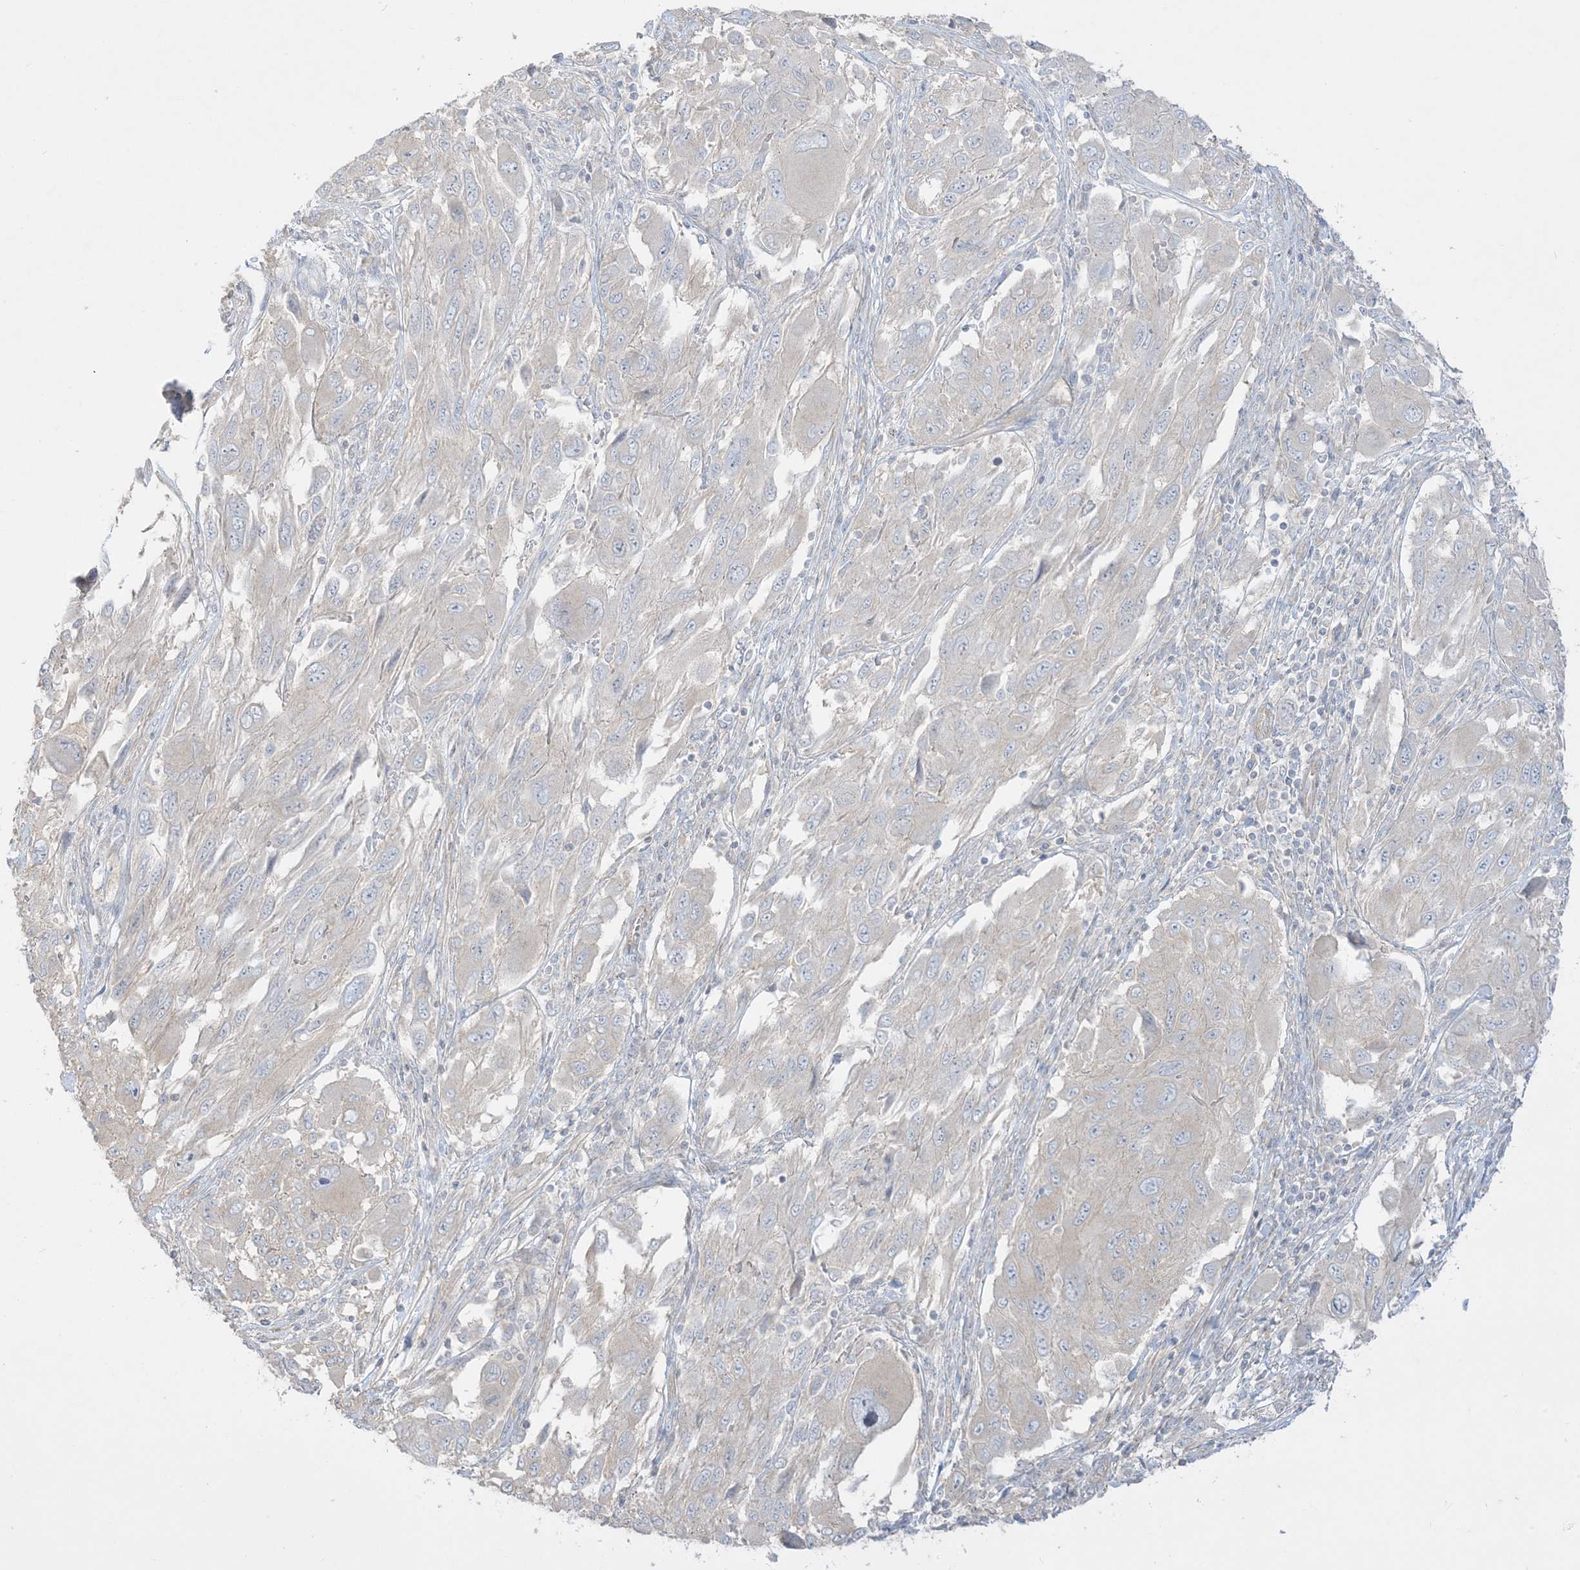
{"staining": {"intensity": "negative", "quantity": "none", "location": "none"}, "tissue": "melanoma", "cell_type": "Tumor cells", "image_type": "cancer", "snomed": [{"axis": "morphology", "description": "Malignant melanoma, NOS"}, {"axis": "topography", "description": "Skin"}], "caption": "Tumor cells are negative for protein expression in human melanoma.", "gene": "ARHGEF9", "patient": {"sex": "female", "age": 91}}